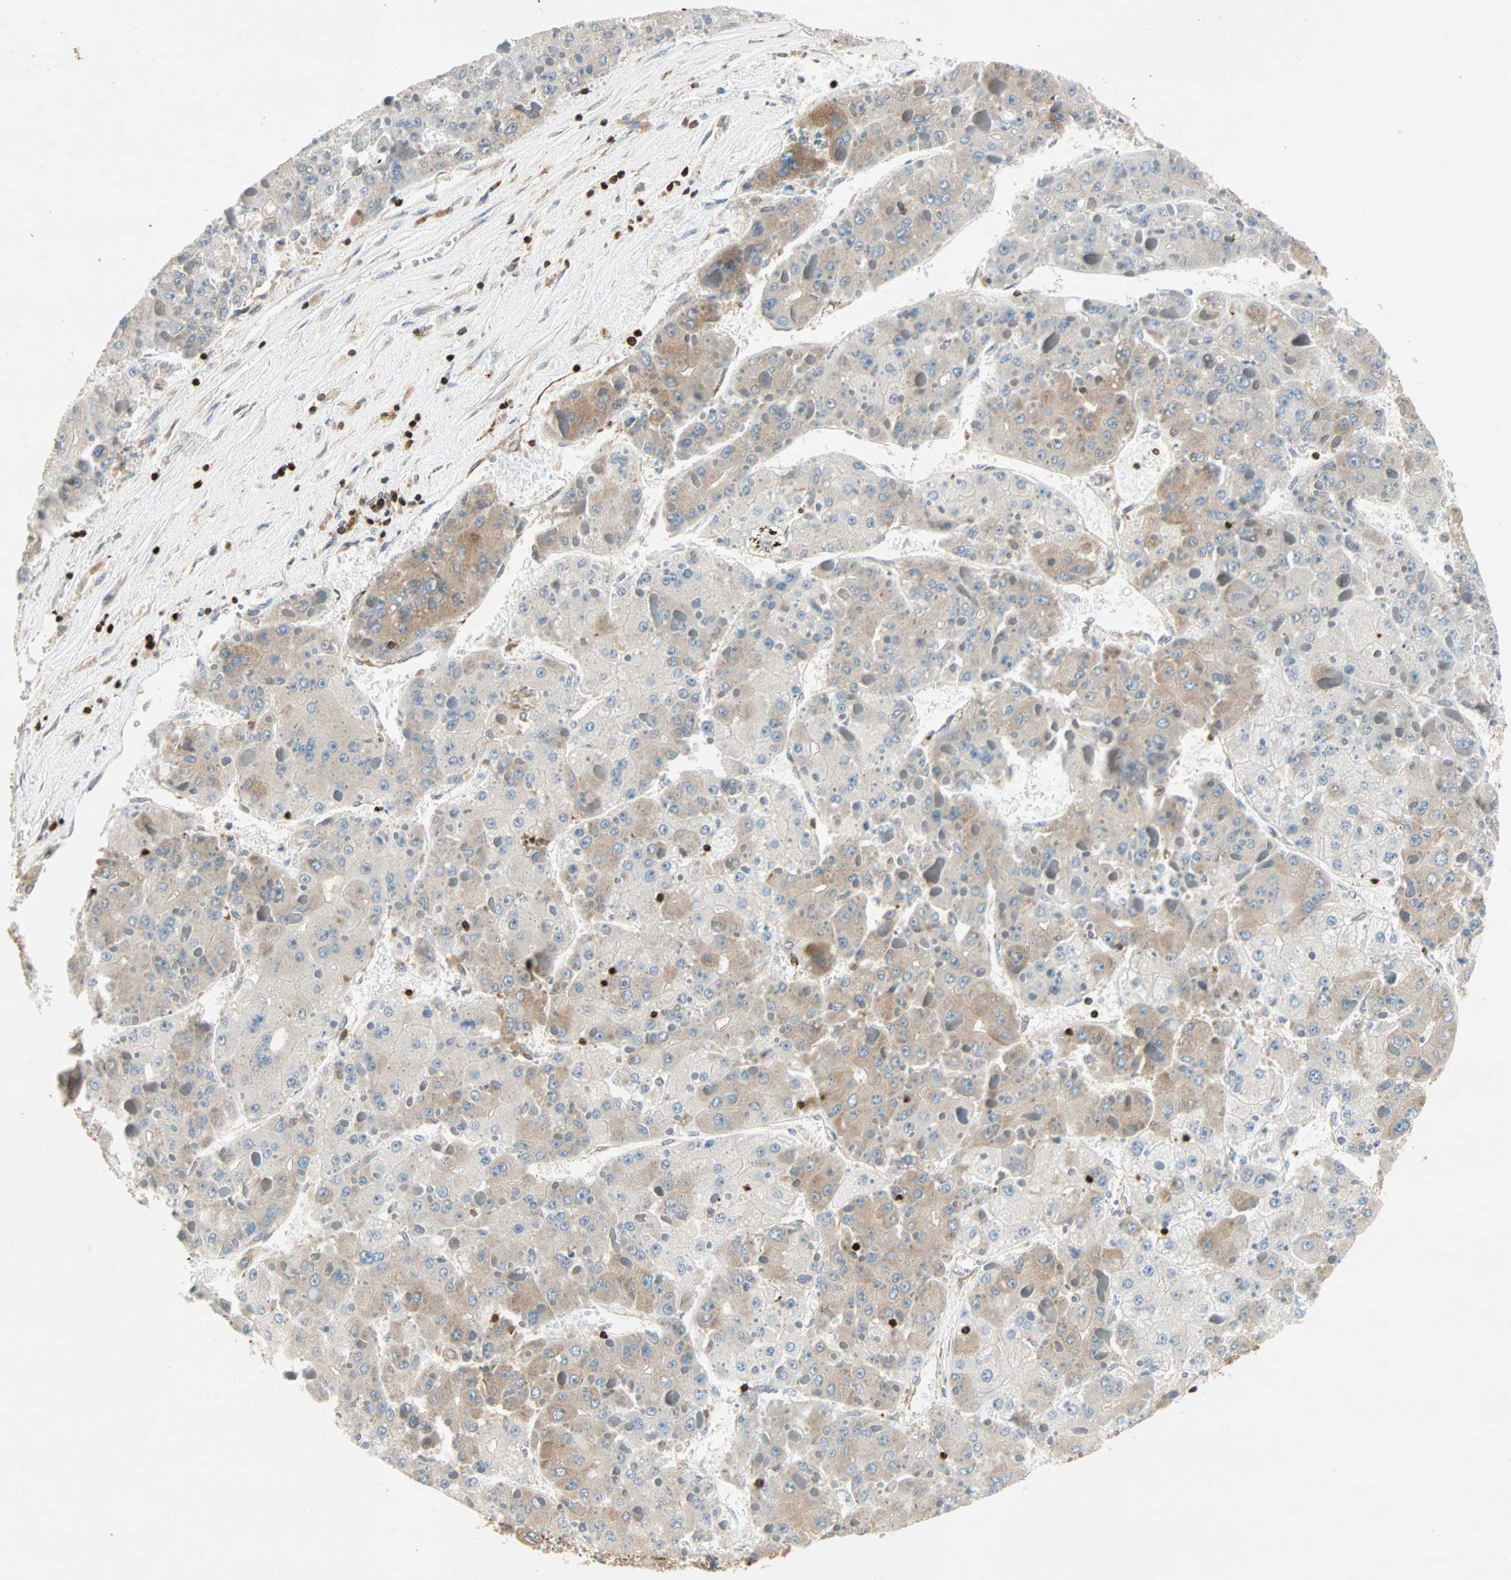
{"staining": {"intensity": "moderate", "quantity": "25%-75%", "location": "cytoplasmic/membranous"}, "tissue": "liver cancer", "cell_type": "Tumor cells", "image_type": "cancer", "snomed": [{"axis": "morphology", "description": "Carcinoma, Hepatocellular, NOS"}, {"axis": "topography", "description": "Liver"}], "caption": "Immunohistochemistry (IHC) micrograph of neoplastic tissue: human liver hepatocellular carcinoma stained using immunohistochemistry shows medium levels of moderate protein expression localized specifically in the cytoplasmic/membranous of tumor cells, appearing as a cytoplasmic/membranous brown color.", "gene": "TAPBP", "patient": {"sex": "female", "age": 73}}